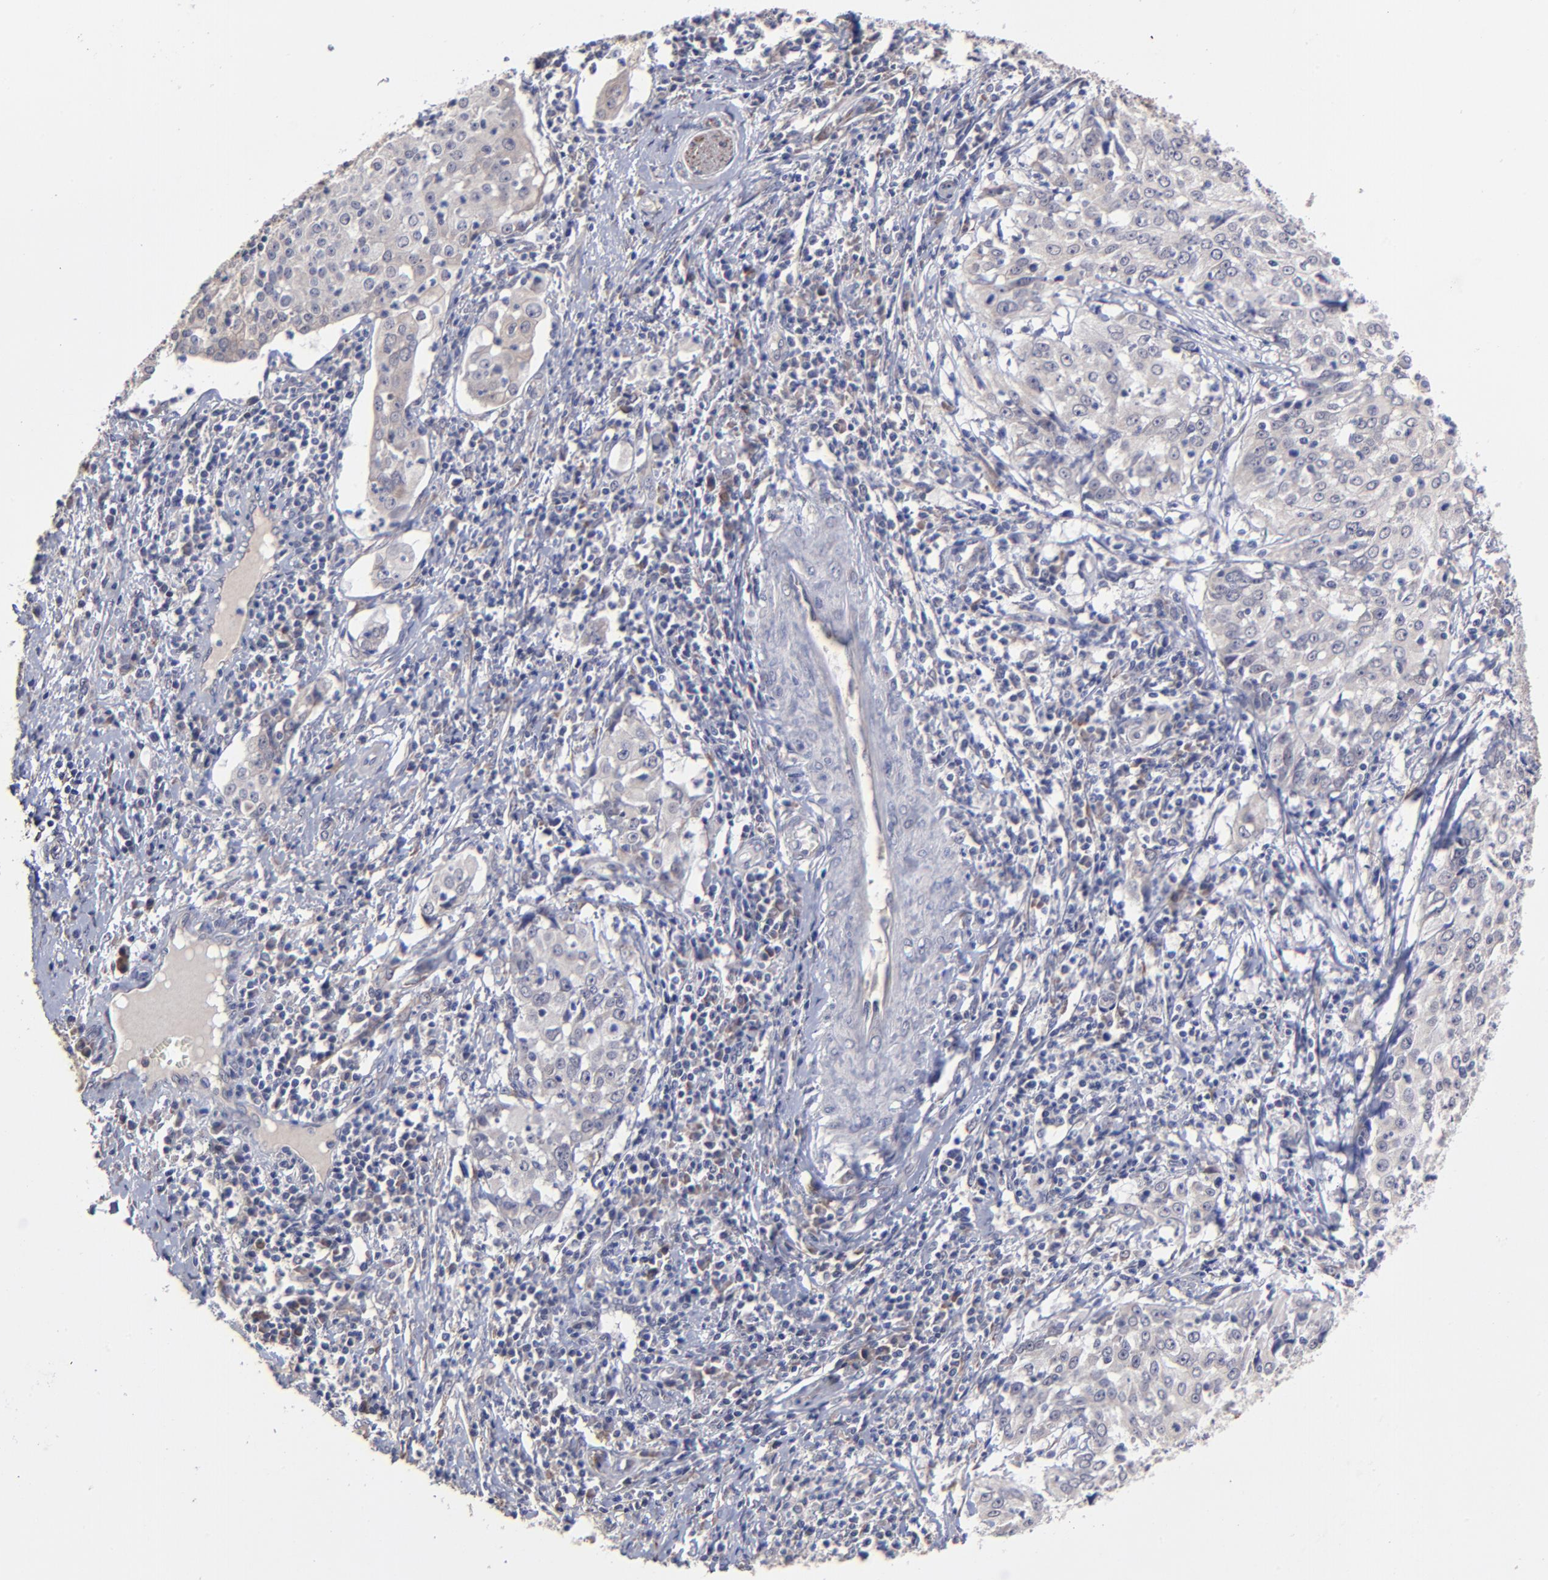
{"staining": {"intensity": "negative", "quantity": "none", "location": "none"}, "tissue": "cervical cancer", "cell_type": "Tumor cells", "image_type": "cancer", "snomed": [{"axis": "morphology", "description": "Squamous cell carcinoma, NOS"}, {"axis": "topography", "description": "Cervix"}], "caption": "High power microscopy histopathology image of an immunohistochemistry histopathology image of cervical squamous cell carcinoma, revealing no significant expression in tumor cells.", "gene": "CHL1", "patient": {"sex": "female", "age": 39}}